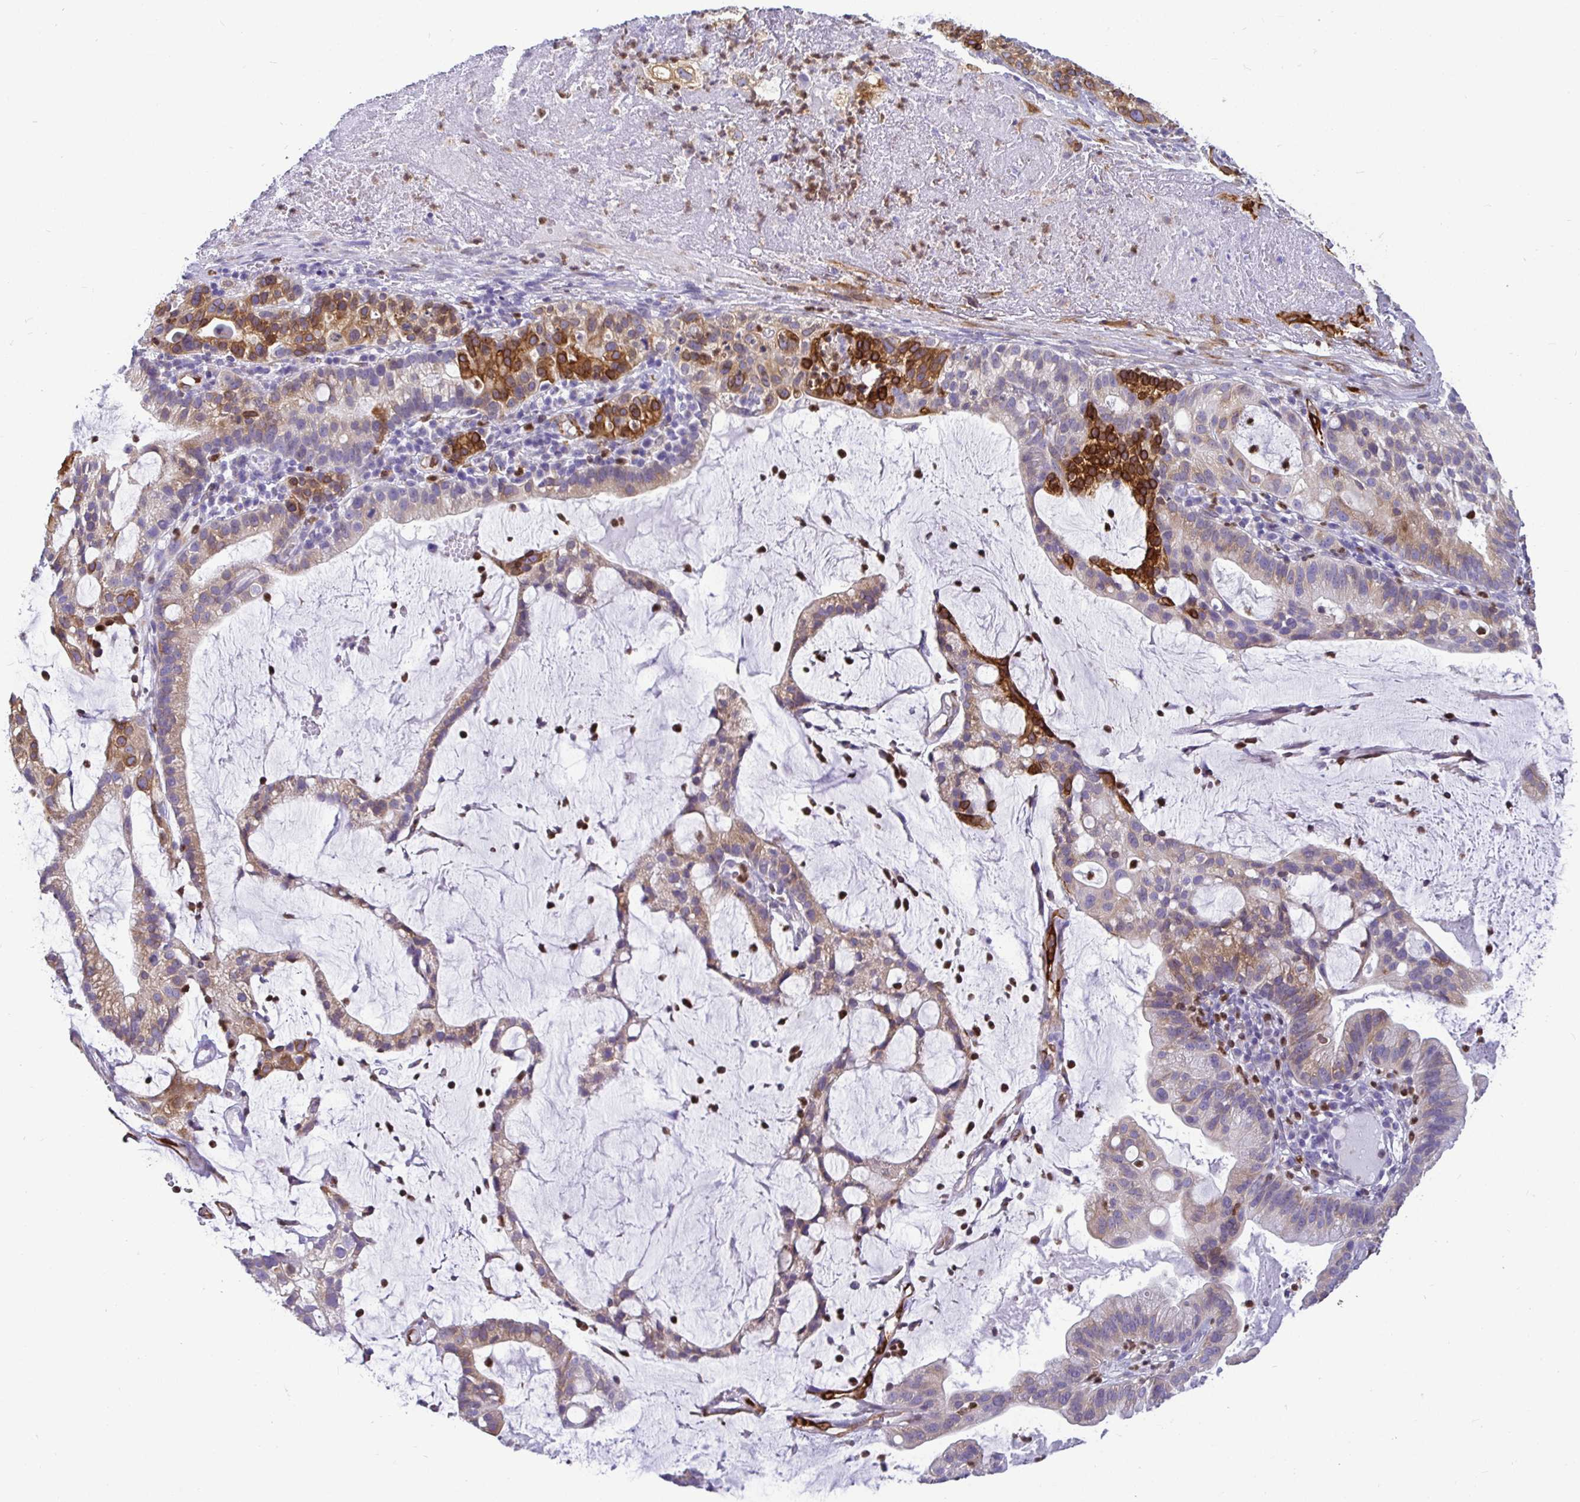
{"staining": {"intensity": "strong", "quantity": "<25%", "location": "cytoplasmic/membranous"}, "tissue": "cervical cancer", "cell_type": "Tumor cells", "image_type": "cancer", "snomed": [{"axis": "morphology", "description": "Adenocarcinoma, NOS"}, {"axis": "topography", "description": "Cervix"}], "caption": "Adenocarcinoma (cervical) stained for a protein exhibits strong cytoplasmic/membranous positivity in tumor cells.", "gene": "TP53I11", "patient": {"sex": "female", "age": 41}}